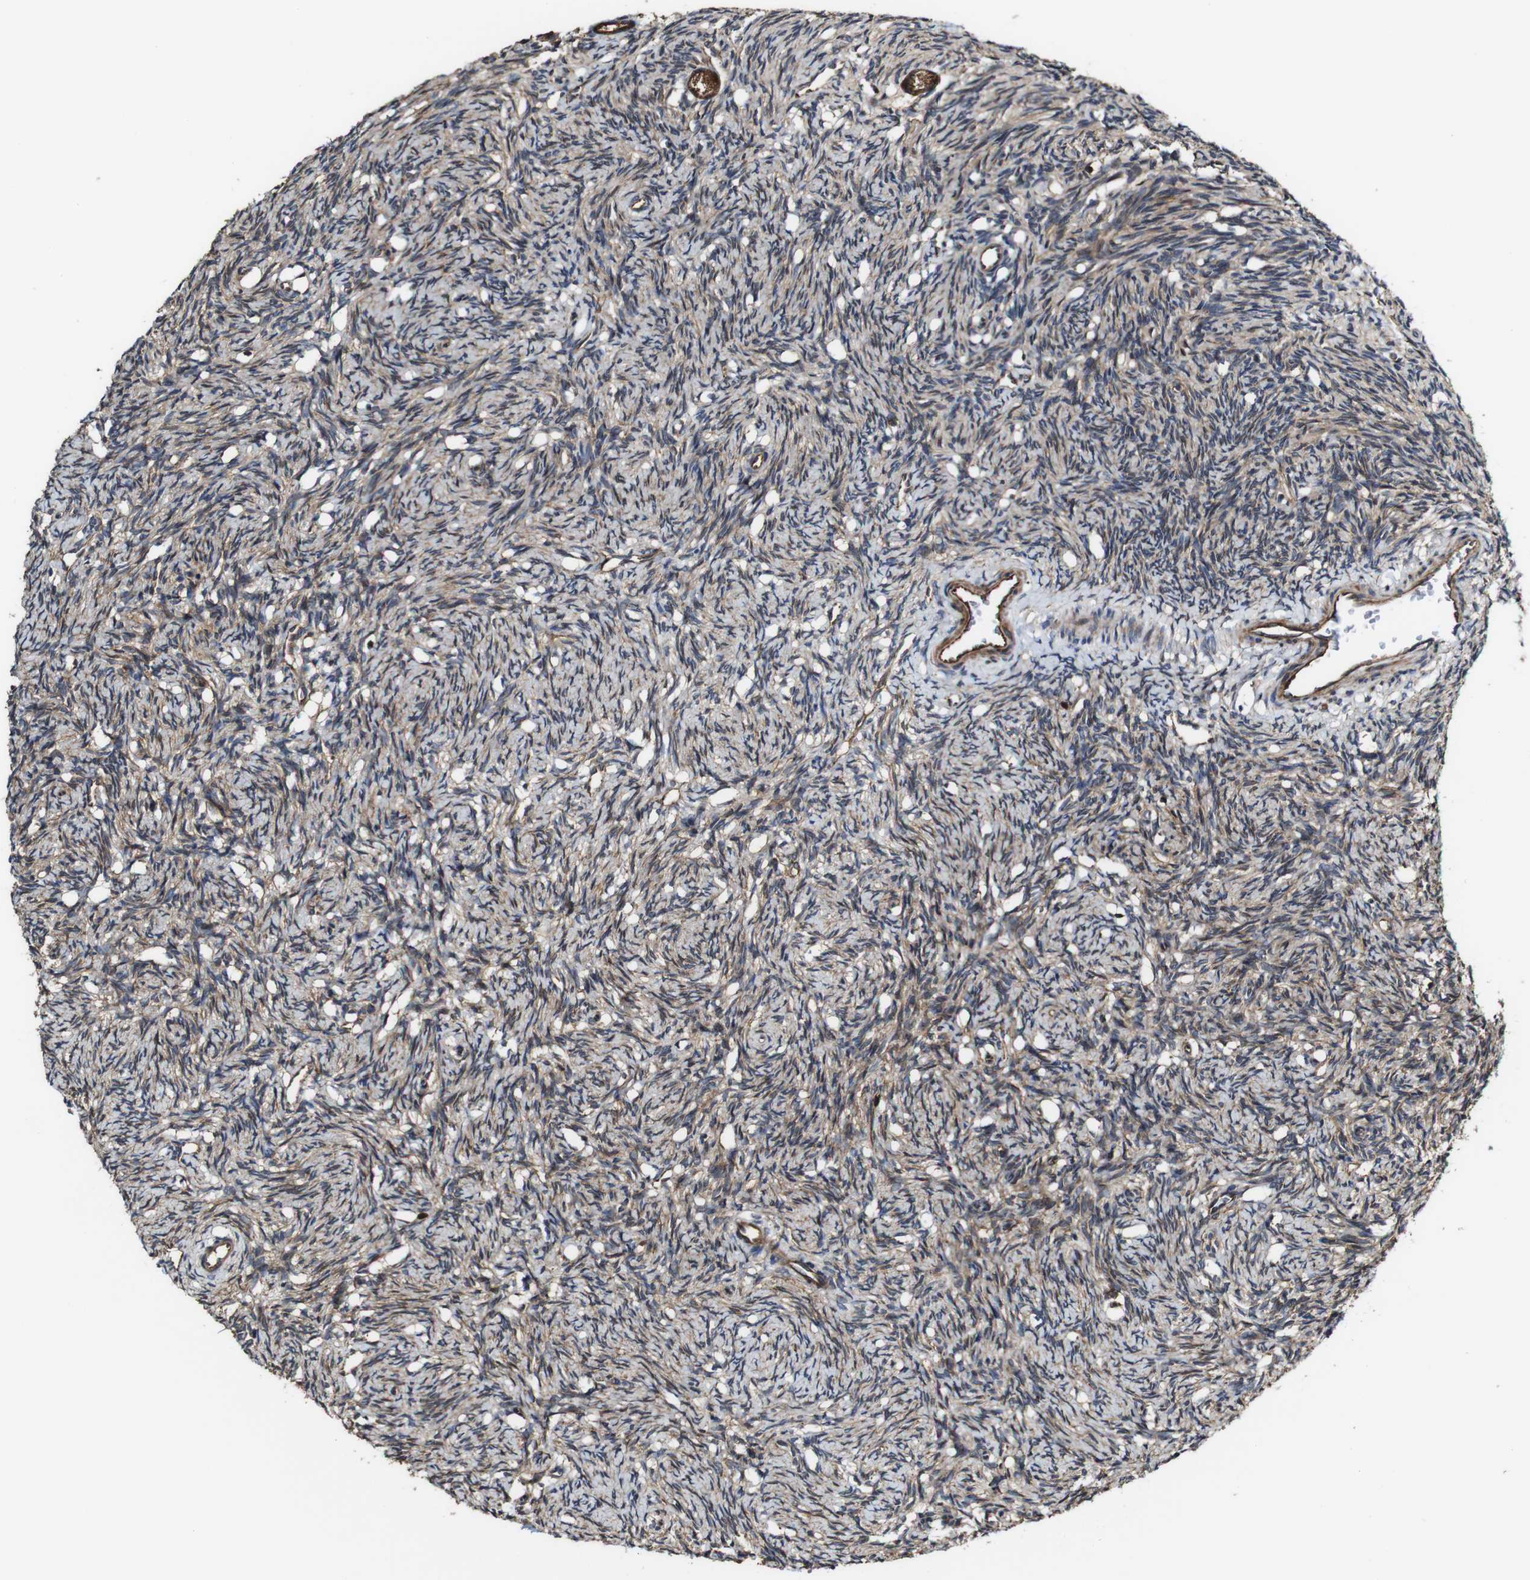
{"staining": {"intensity": "weak", "quantity": ">75%", "location": "cytoplasmic/membranous"}, "tissue": "ovary", "cell_type": "Ovarian stroma cells", "image_type": "normal", "snomed": [{"axis": "morphology", "description": "Normal tissue, NOS"}, {"axis": "topography", "description": "Ovary"}], "caption": "DAB (3,3'-diaminobenzidine) immunohistochemical staining of normal human ovary demonstrates weak cytoplasmic/membranous protein positivity in about >75% of ovarian stroma cells.", "gene": "TNIK", "patient": {"sex": "female", "age": 33}}